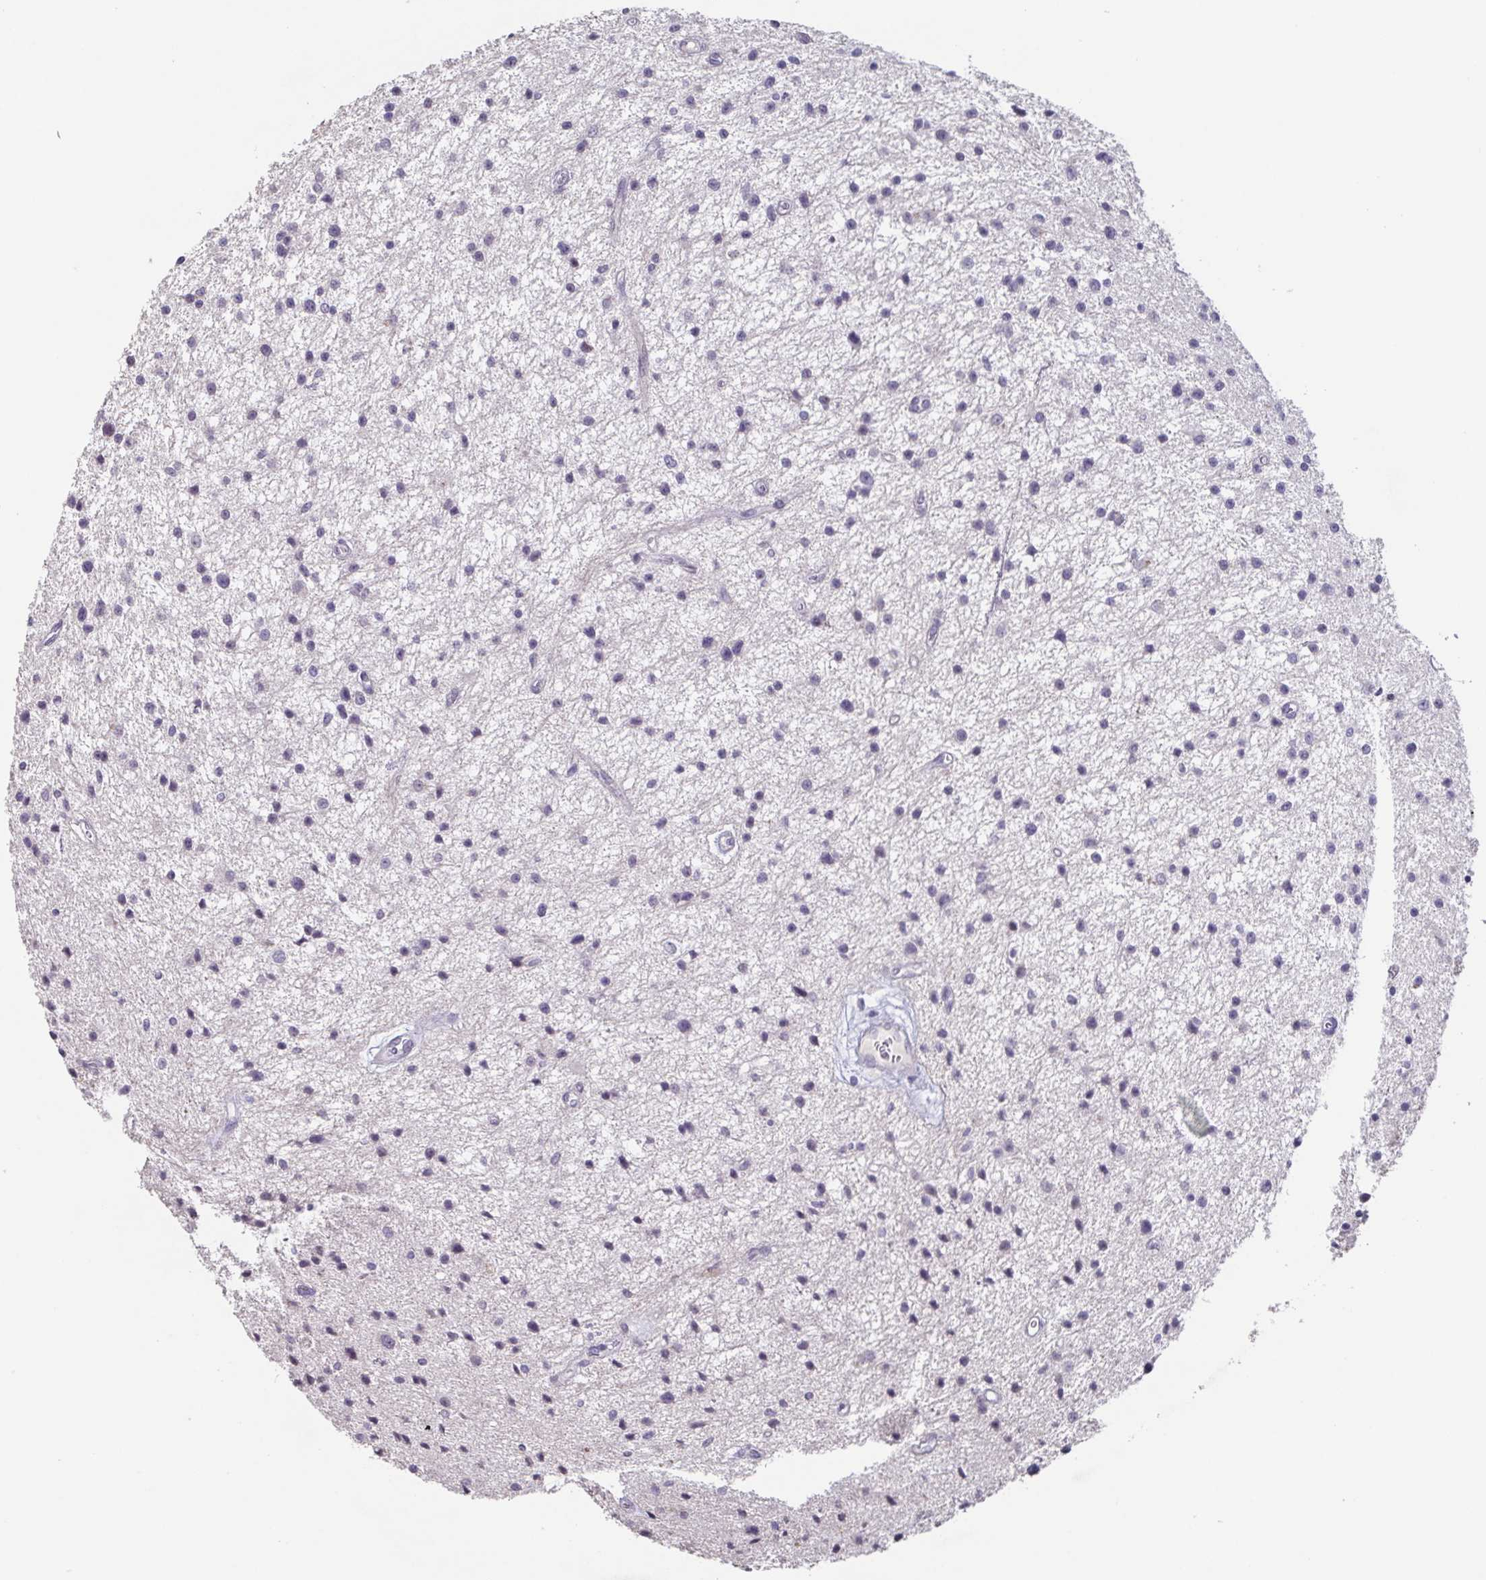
{"staining": {"intensity": "negative", "quantity": "none", "location": "none"}, "tissue": "glioma", "cell_type": "Tumor cells", "image_type": "cancer", "snomed": [{"axis": "morphology", "description": "Glioma, malignant, Low grade"}, {"axis": "topography", "description": "Brain"}], "caption": "The image reveals no staining of tumor cells in low-grade glioma (malignant).", "gene": "GHRL", "patient": {"sex": "male", "age": 43}}